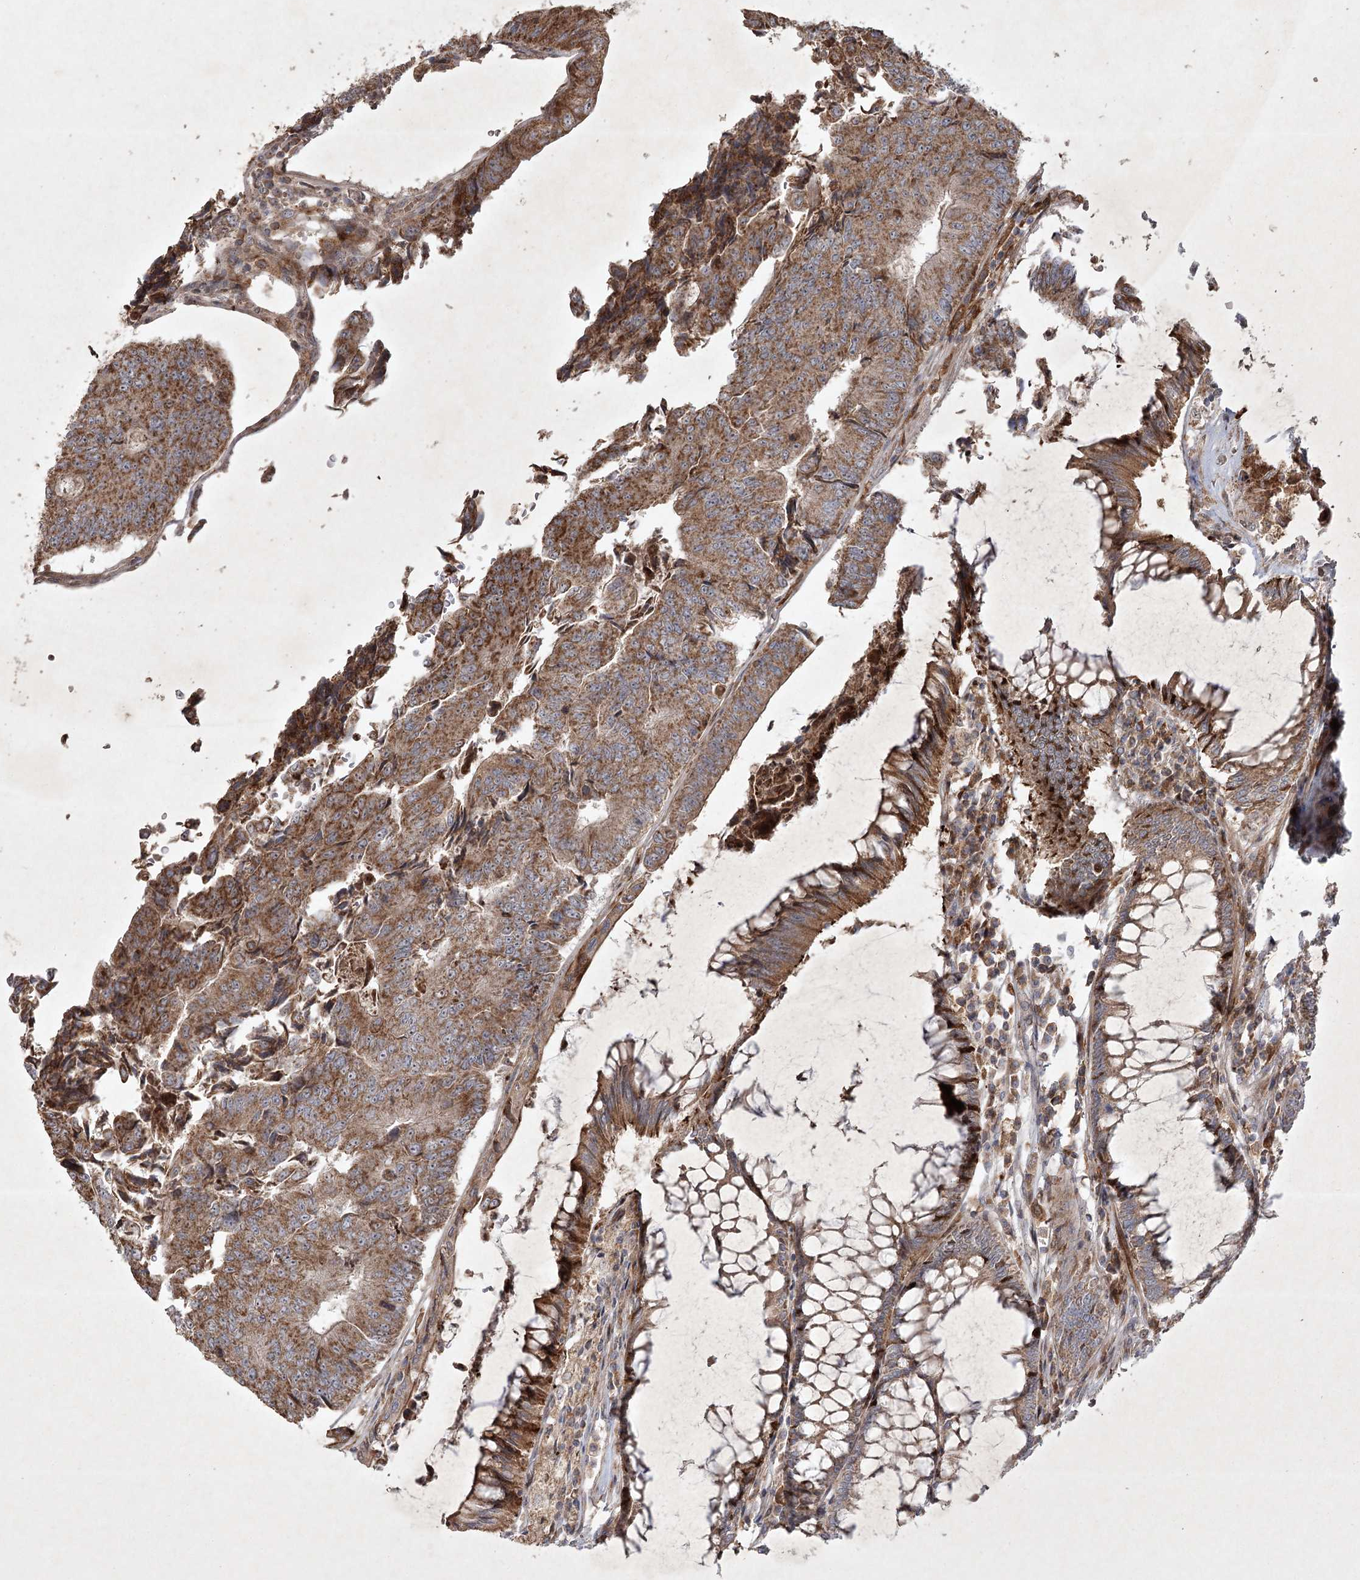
{"staining": {"intensity": "moderate", "quantity": ">75%", "location": "cytoplasmic/membranous"}, "tissue": "colorectal cancer", "cell_type": "Tumor cells", "image_type": "cancer", "snomed": [{"axis": "morphology", "description": "Adenocarcinoma, NOS"}, {"axis": "topography", "description": "Colon"}], "caption": "A micrograph of human colorectal cancer (adenocarcinoma) stained for a protein demonstrates moderate cytoplasmic/membranous brown staining in tumor cells.", "gene": "KBTBD4", "patient": {"sex": "female", "age": 67}}